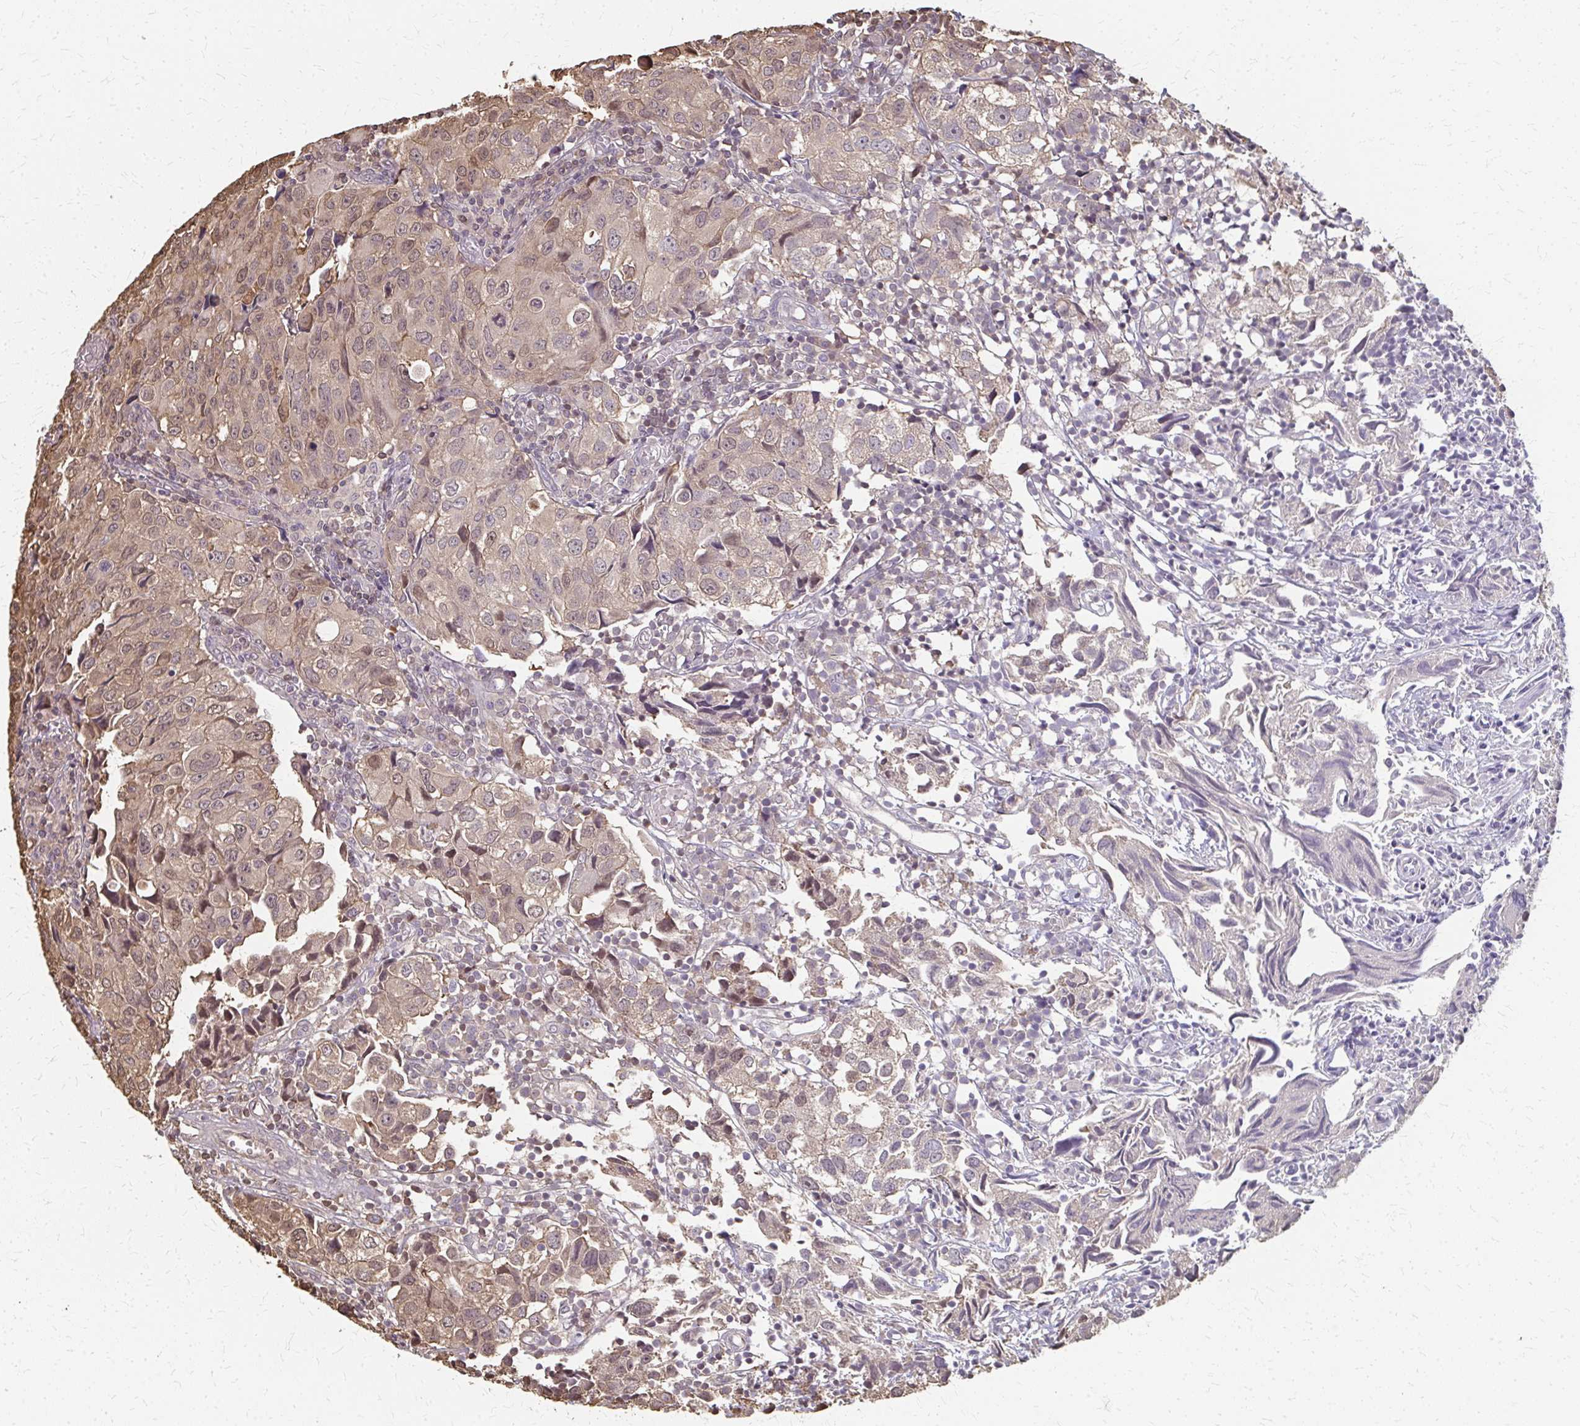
{"staining": {"intensity": "weak", "quantity": "<25%", "location": "cytoplasmic/membranous,nuclear"}, "tissue": "urothelial cancer", "cell_type": "Tumor cells", "image_type": "cancer", "snomed": [{"axis": "morphology", "description": "Urothelial carcinoma, High grade"}, {"axis": "topography", "description": "Urinary bladder"}], "caption": "This is an IHC image of urothelial cancer. There is no positivity in tumor cells.", "gene": "RABGAP1L", "patient": {"sex": "female", "age": 75}}